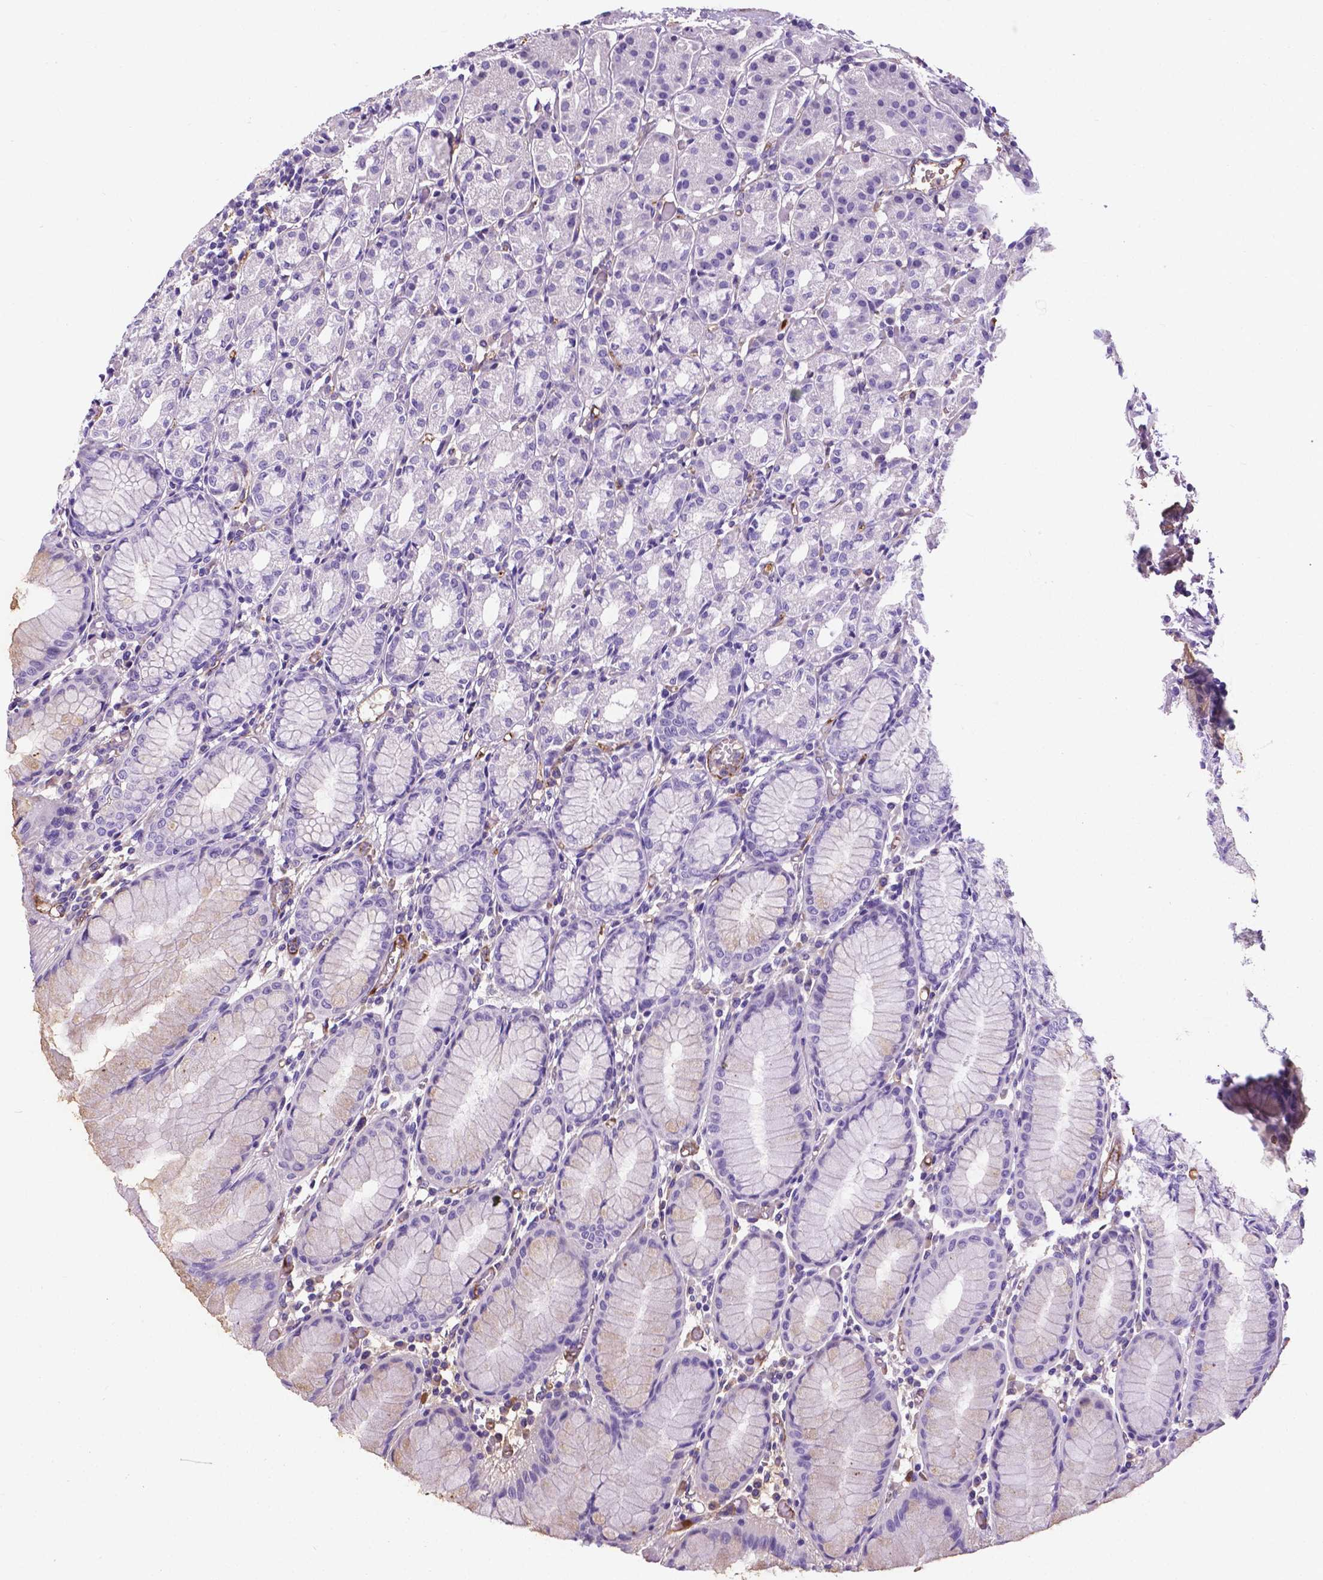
{"staining": {"intensity": "negative", "quantity": "none", "location": "none"}, "tissue": "stomach", "cell_type": "Glandular cells", "image_type": "normal", "snomed": [{"axis": "morphology", "description": "Normal tissue, NOS"}, {"axis": "topography", "description": "Stomach"}], "caption": "IHC image of normal stomach stained for a protein (brown), which demonstrates no positivity in glandular cells.", "gene": "APOE", "patient": {"sex": "female", "age": 57}}